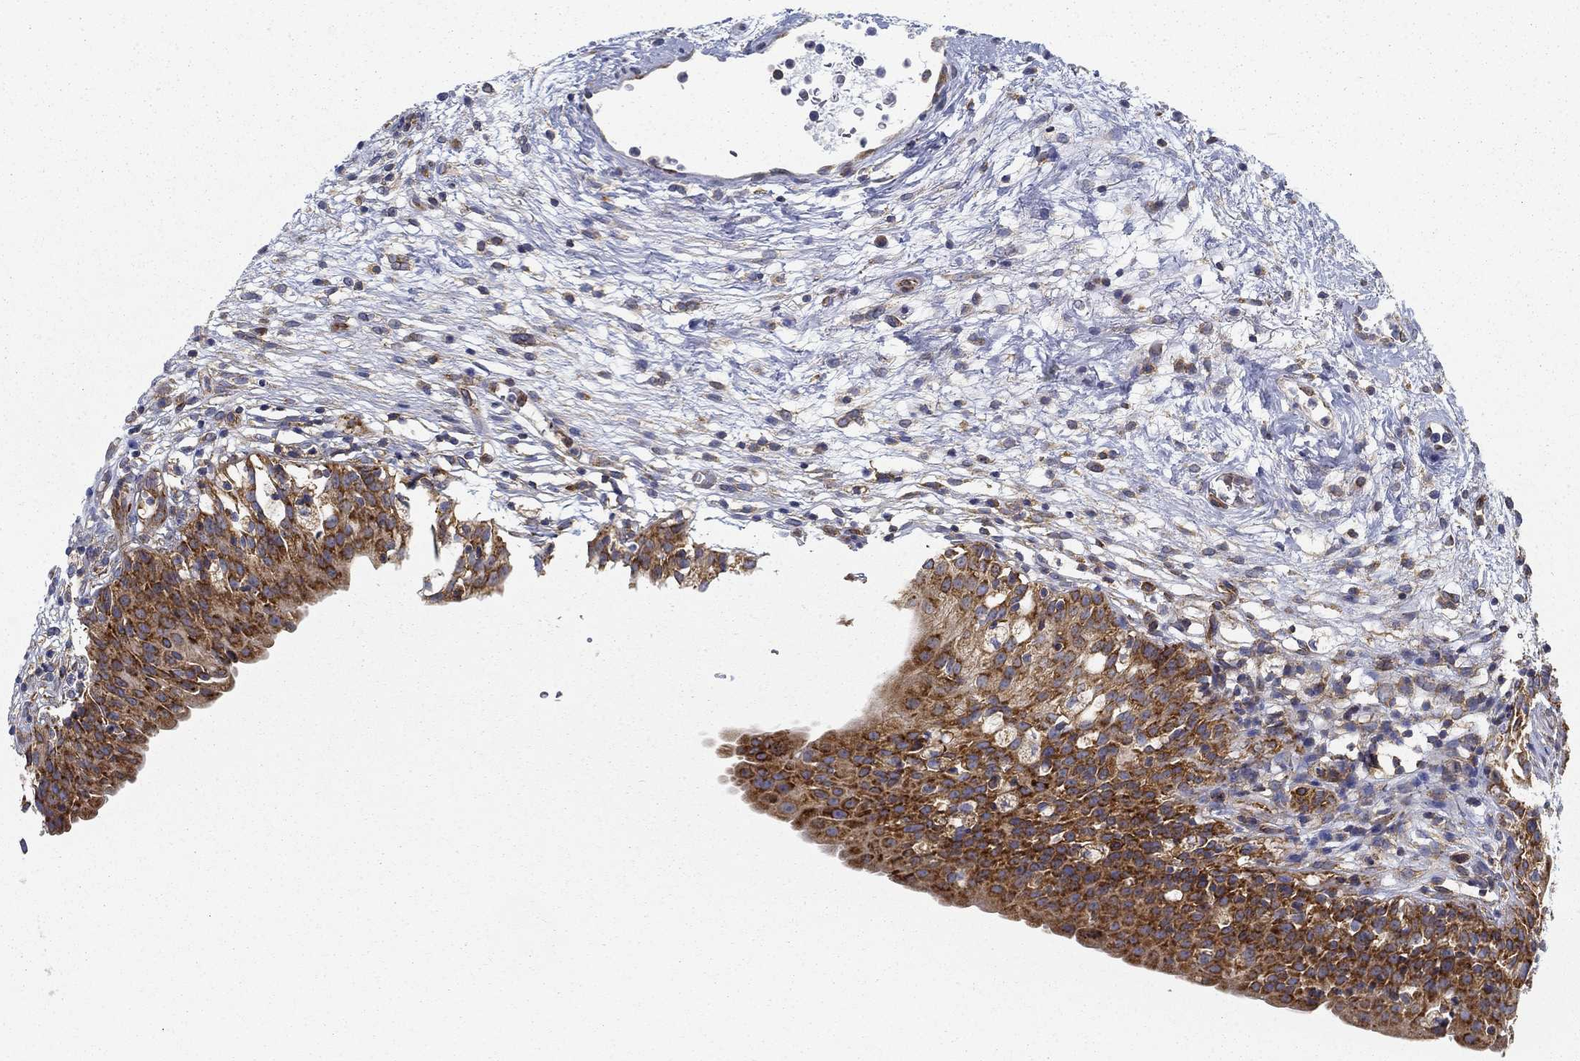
{"staining": {"intensity": "strong", "quantity": ">75%", "location": "cytoplasmic/membranous"}, "tissue": "urinary bladder", "cell_type": "Urothelial cells", "image_type": "normal", "snomed": [{"axis": "morphology", "description": "Normal tissue, NOS"}, {"axis": "topography", "description": "Urinary bladder"}], "caption": "Protein staining of normal urinary bladder shows strong cytoplasmic/membranous staining in approximately >75% of urothelial cells.", "gene": "FXR1", "patient": {"sex": "male", "age": 76}}